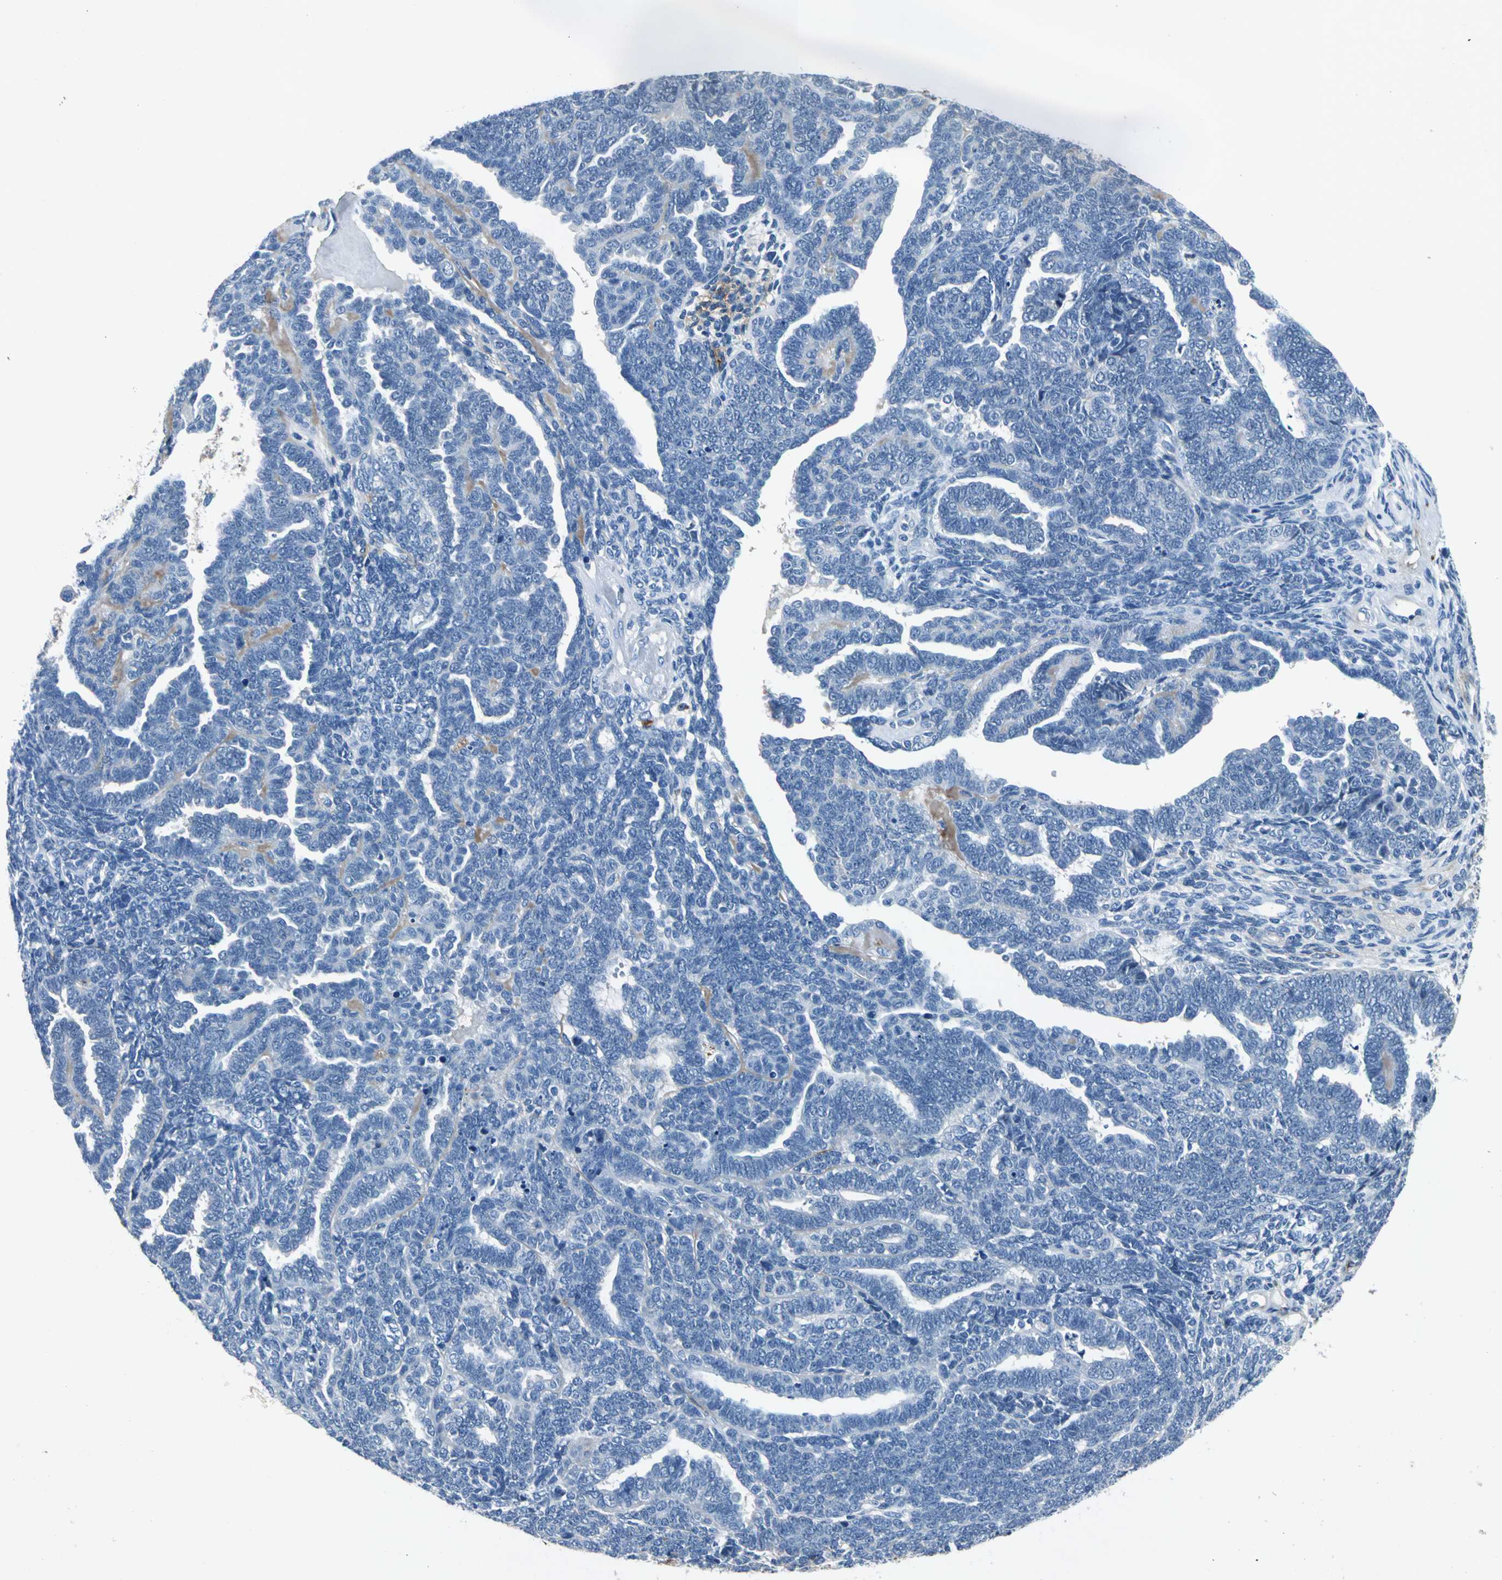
{"staining": {"intensity": "negative", "quantity": "none", "location": "none"}, "tissue": "endometrial cancer", "cell_type": "Tumor cells", "image_type": "cancer", "snomed": [{"axis": "morphology", "description": "Neoplasm, malignant, NOS"}, {"axis": "topography", "description": "Endometrium"}], "caption": "There is no significant staining in tumor cells of endometrial cancer.", "gene": "EFNB3", "patient": {"sex": "female", "age": 74}}